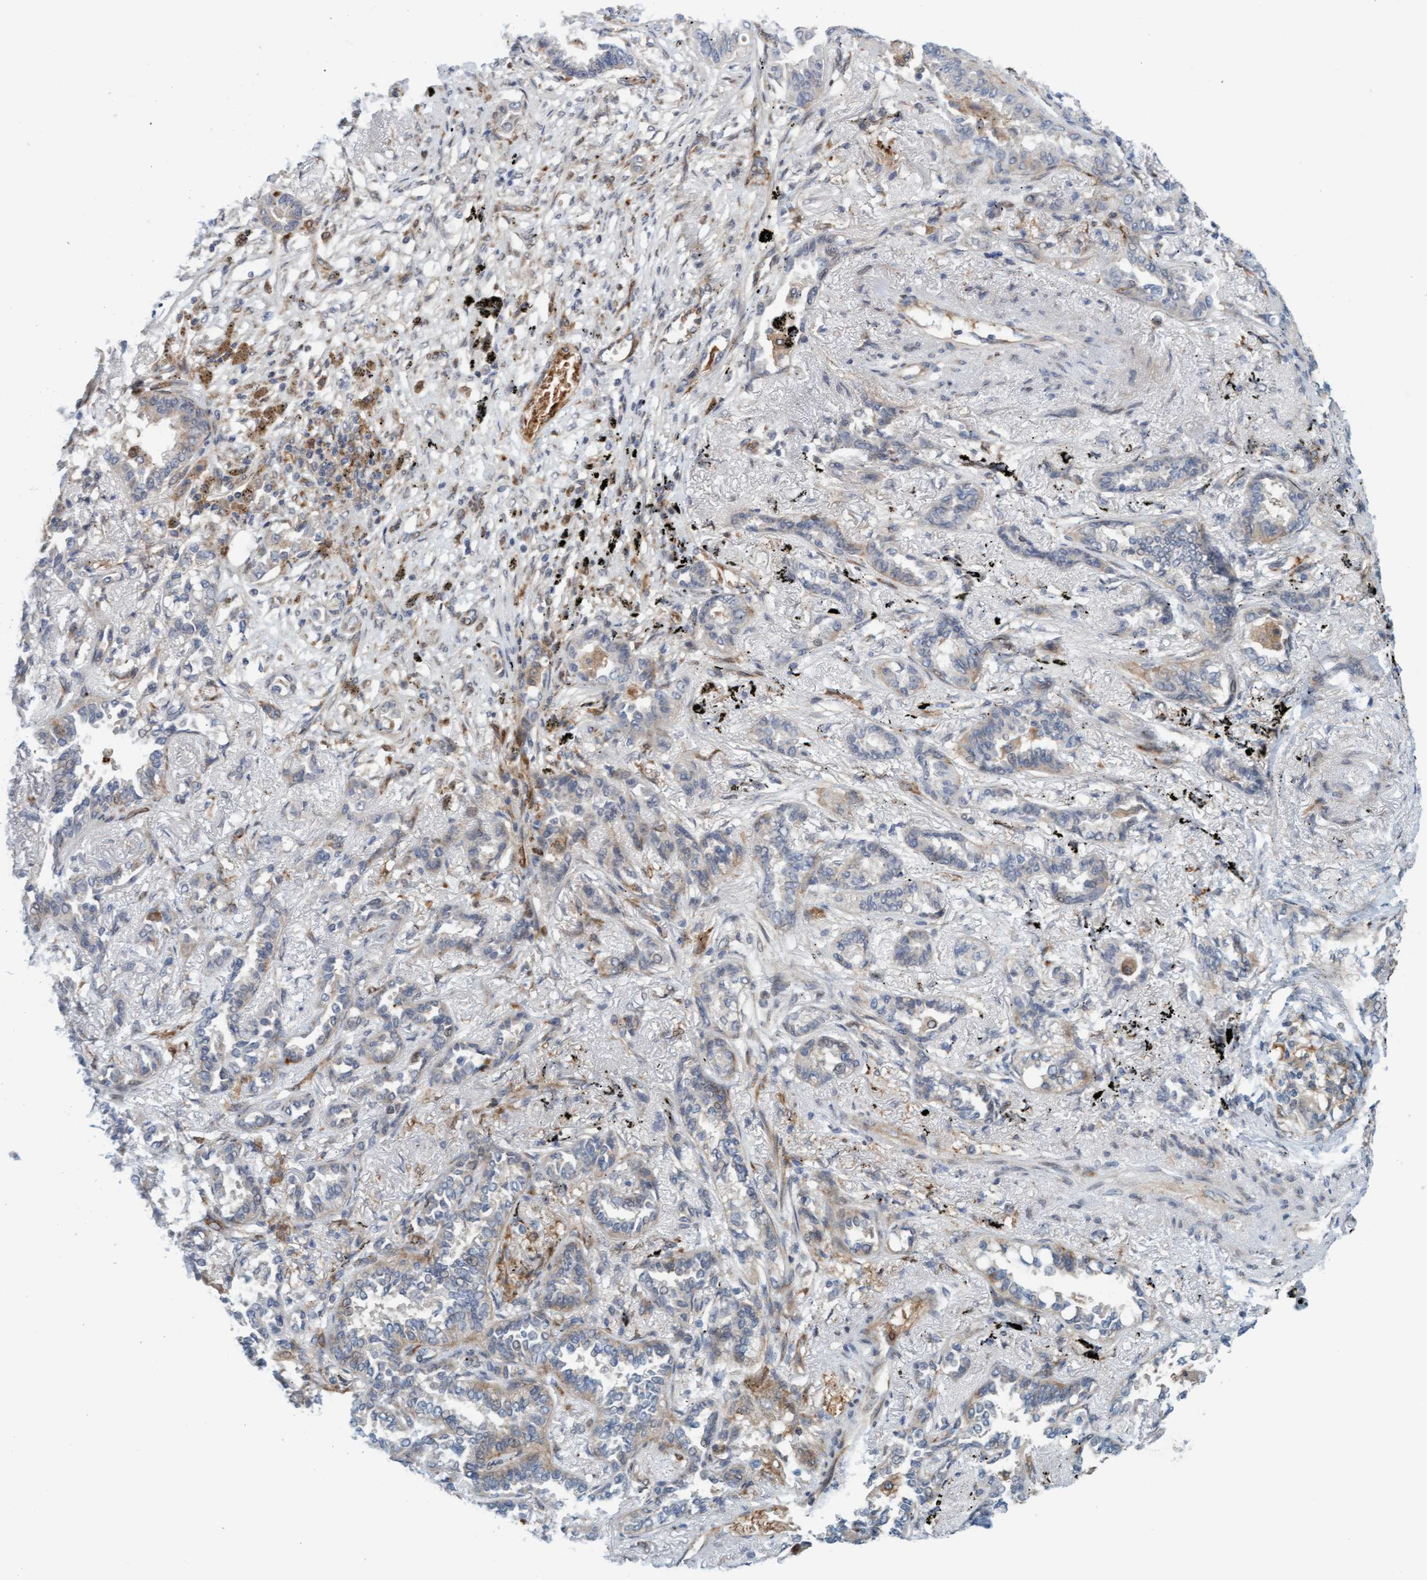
{"staining": {"intensity": "weak", "quantity": "<25%", "location": "cytoplasmic/membranous"}, "tissue": "lung cancer", "cell_type": "Tumor cells", "image_type": "cancer", "snomed": [{"axis": "morphology", "description": "Adenocarcinoma, NOS"}, {"axis": "topography", "description": "Lung"}], "caption": "This micrograph is of lung cancer stained with immunohistochemistry to label a protein in brown with the nuclei are counter-stained blue. There is no staining in tumor cells.", "gene": "EIF4EBP1", "patient": {"sex": "male", "age": 59}}